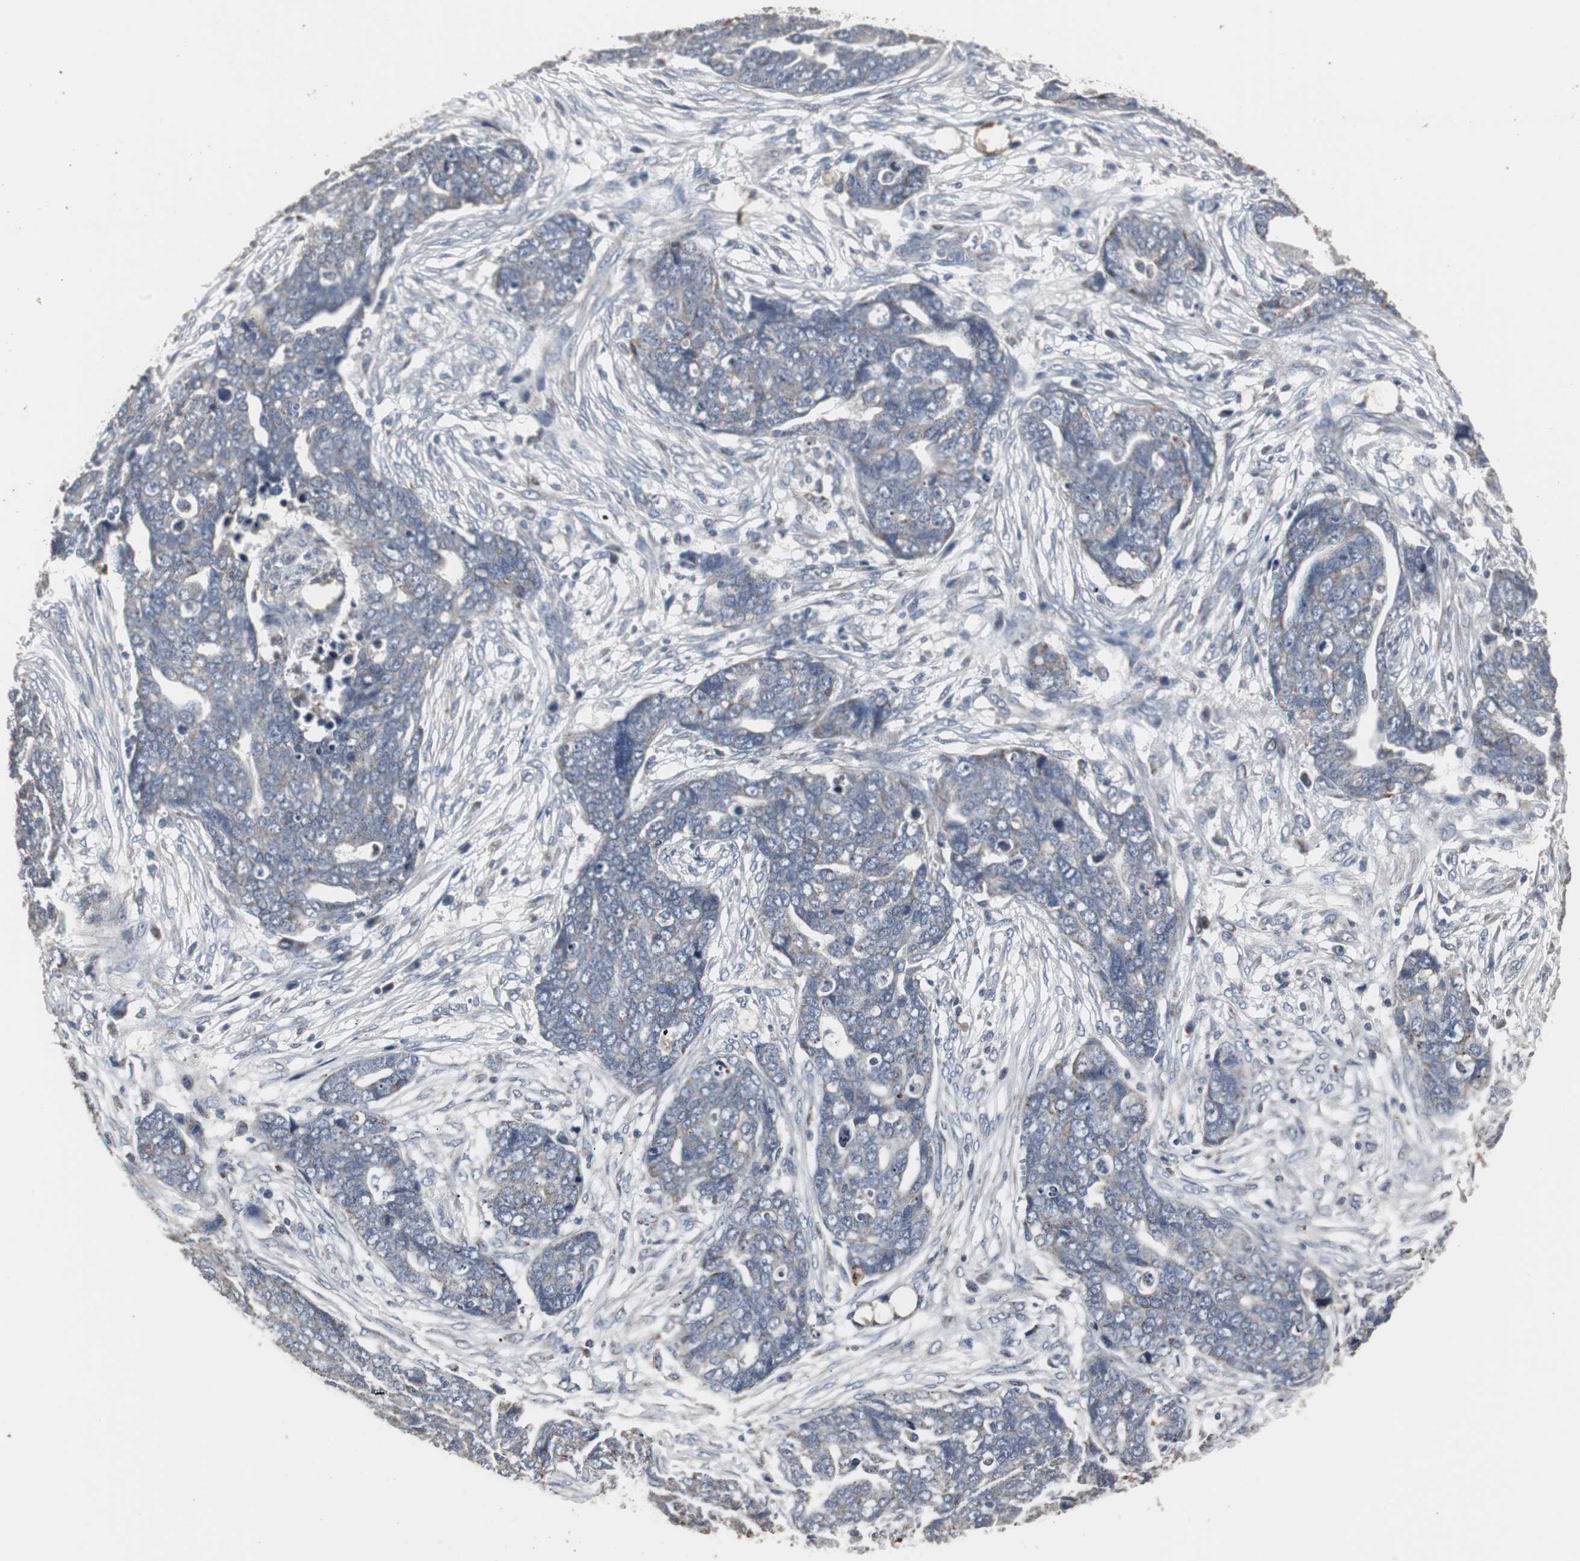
{"staining": {"intensity": "negative", "quantity": "none", "location": "none"}, "tissue": "ovarian cancer", "cell_type": "Tumor cells", "image_type": "cancer", "snomed": [{"axis": "morphology", "description": "Normal tissue, NOS"}, {"axis": "morphology", "description": "Cystadenocarcinoma, serous, NOS"}, {"axis": "topography", "description": "Fallopian tube"}, {"axis": "topography", "description": "Ovary"}], "caption": "There is no significant staining in tumor cells of serous cystadenocarcinoma (ovarian).", "gene": "ACAA1", "patient": {"sex": "female", "age": 56}}